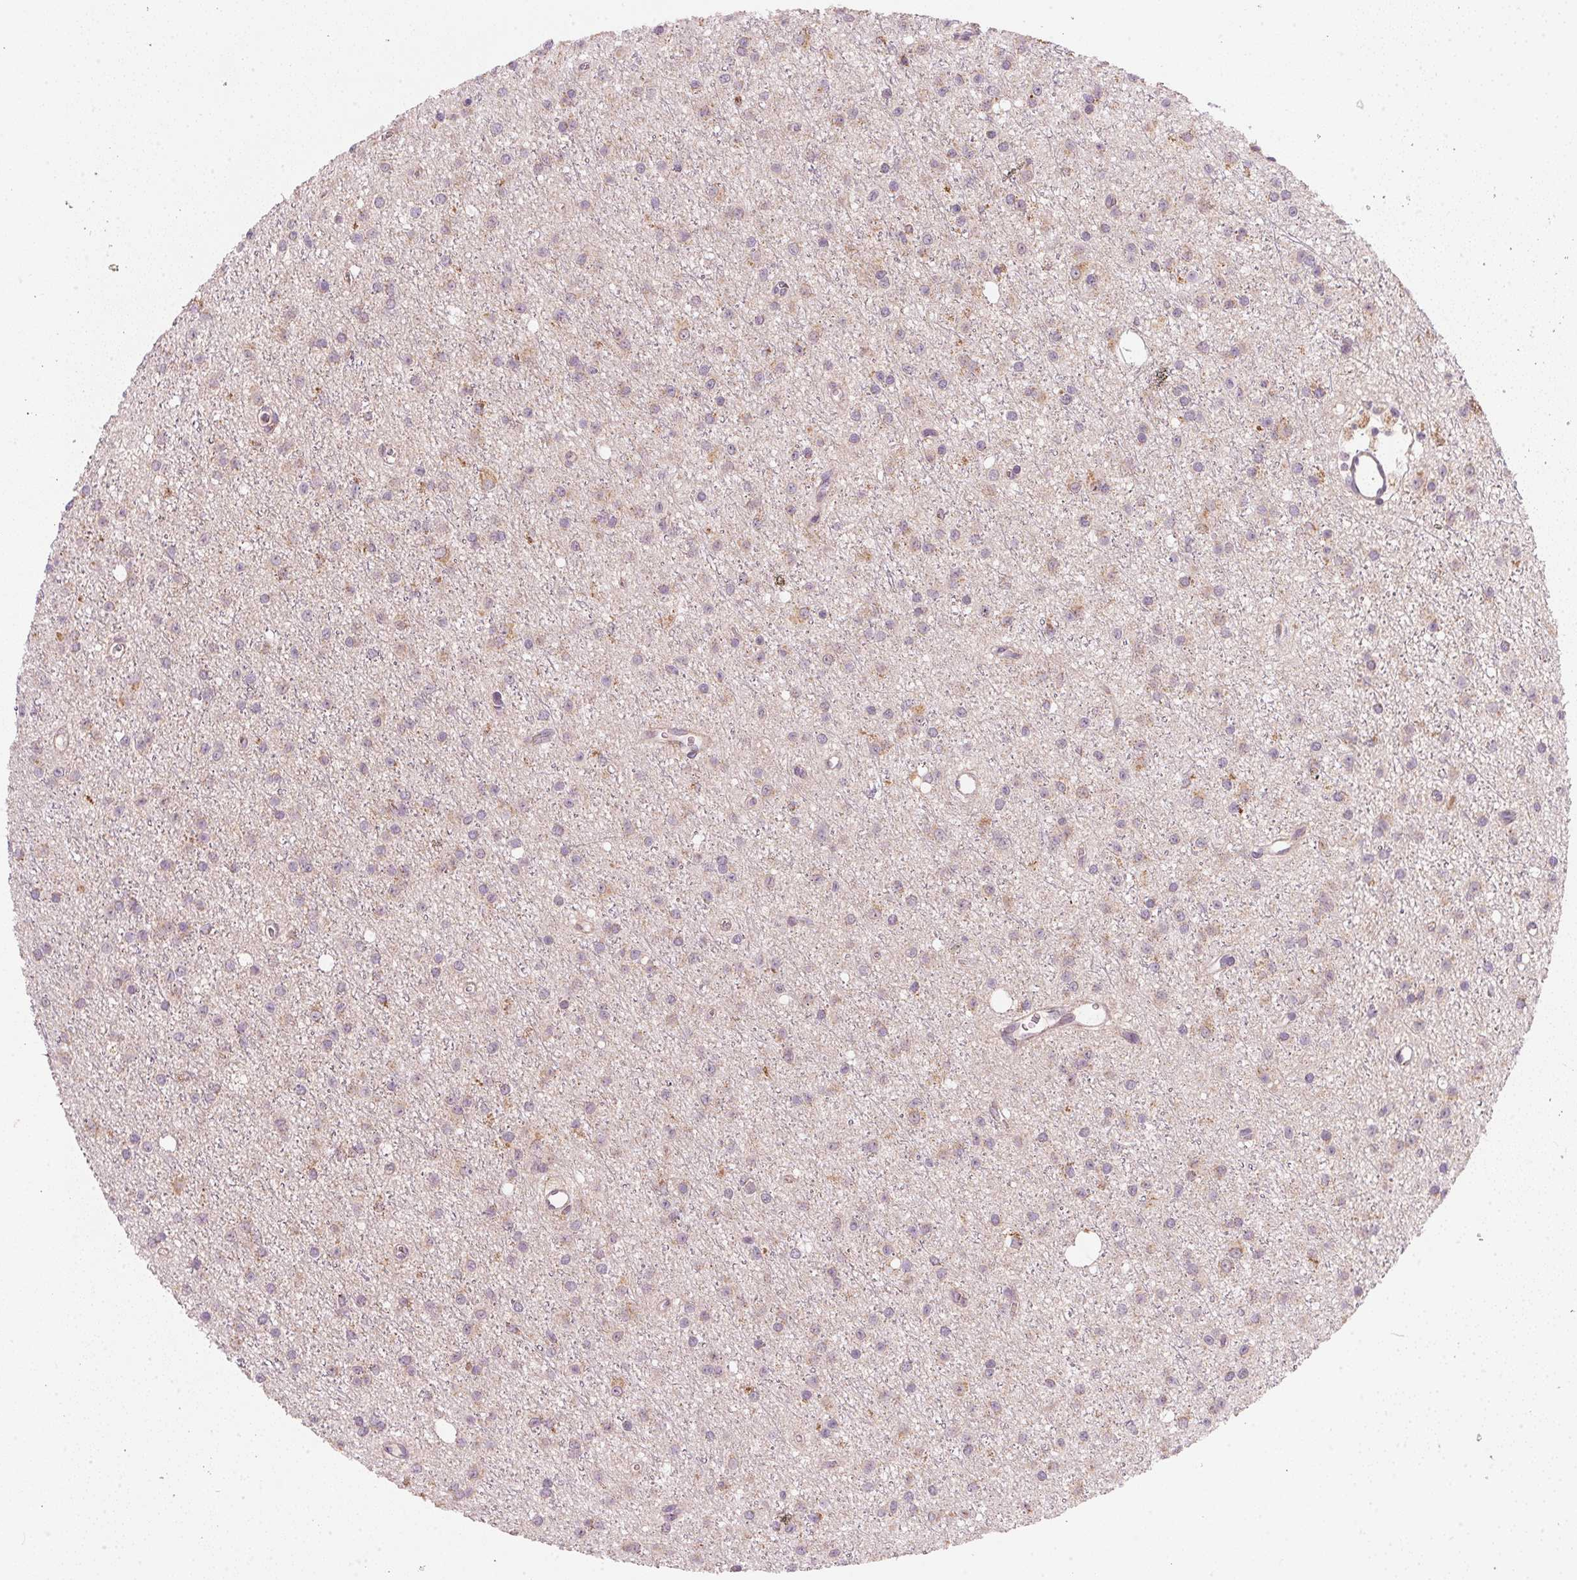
{"staining": {"intensity": "weak", "quantity": "<25%", "location": "cytoplasmic/membranous"}, "tissue": "glioma", "cell_type": "Tumor cells", "image_type": "cancer", "snomed": [{"axis": "morphology", "description": "Glioma, malignant, Low grade"}, {"axis": "topography", "description": "Brain"}], "caption": "Tumor cells show no significant positivity in malignant glioma (low-grade).", "gene": "COQ7", "patient": {"sex": "male", "age": 27}}